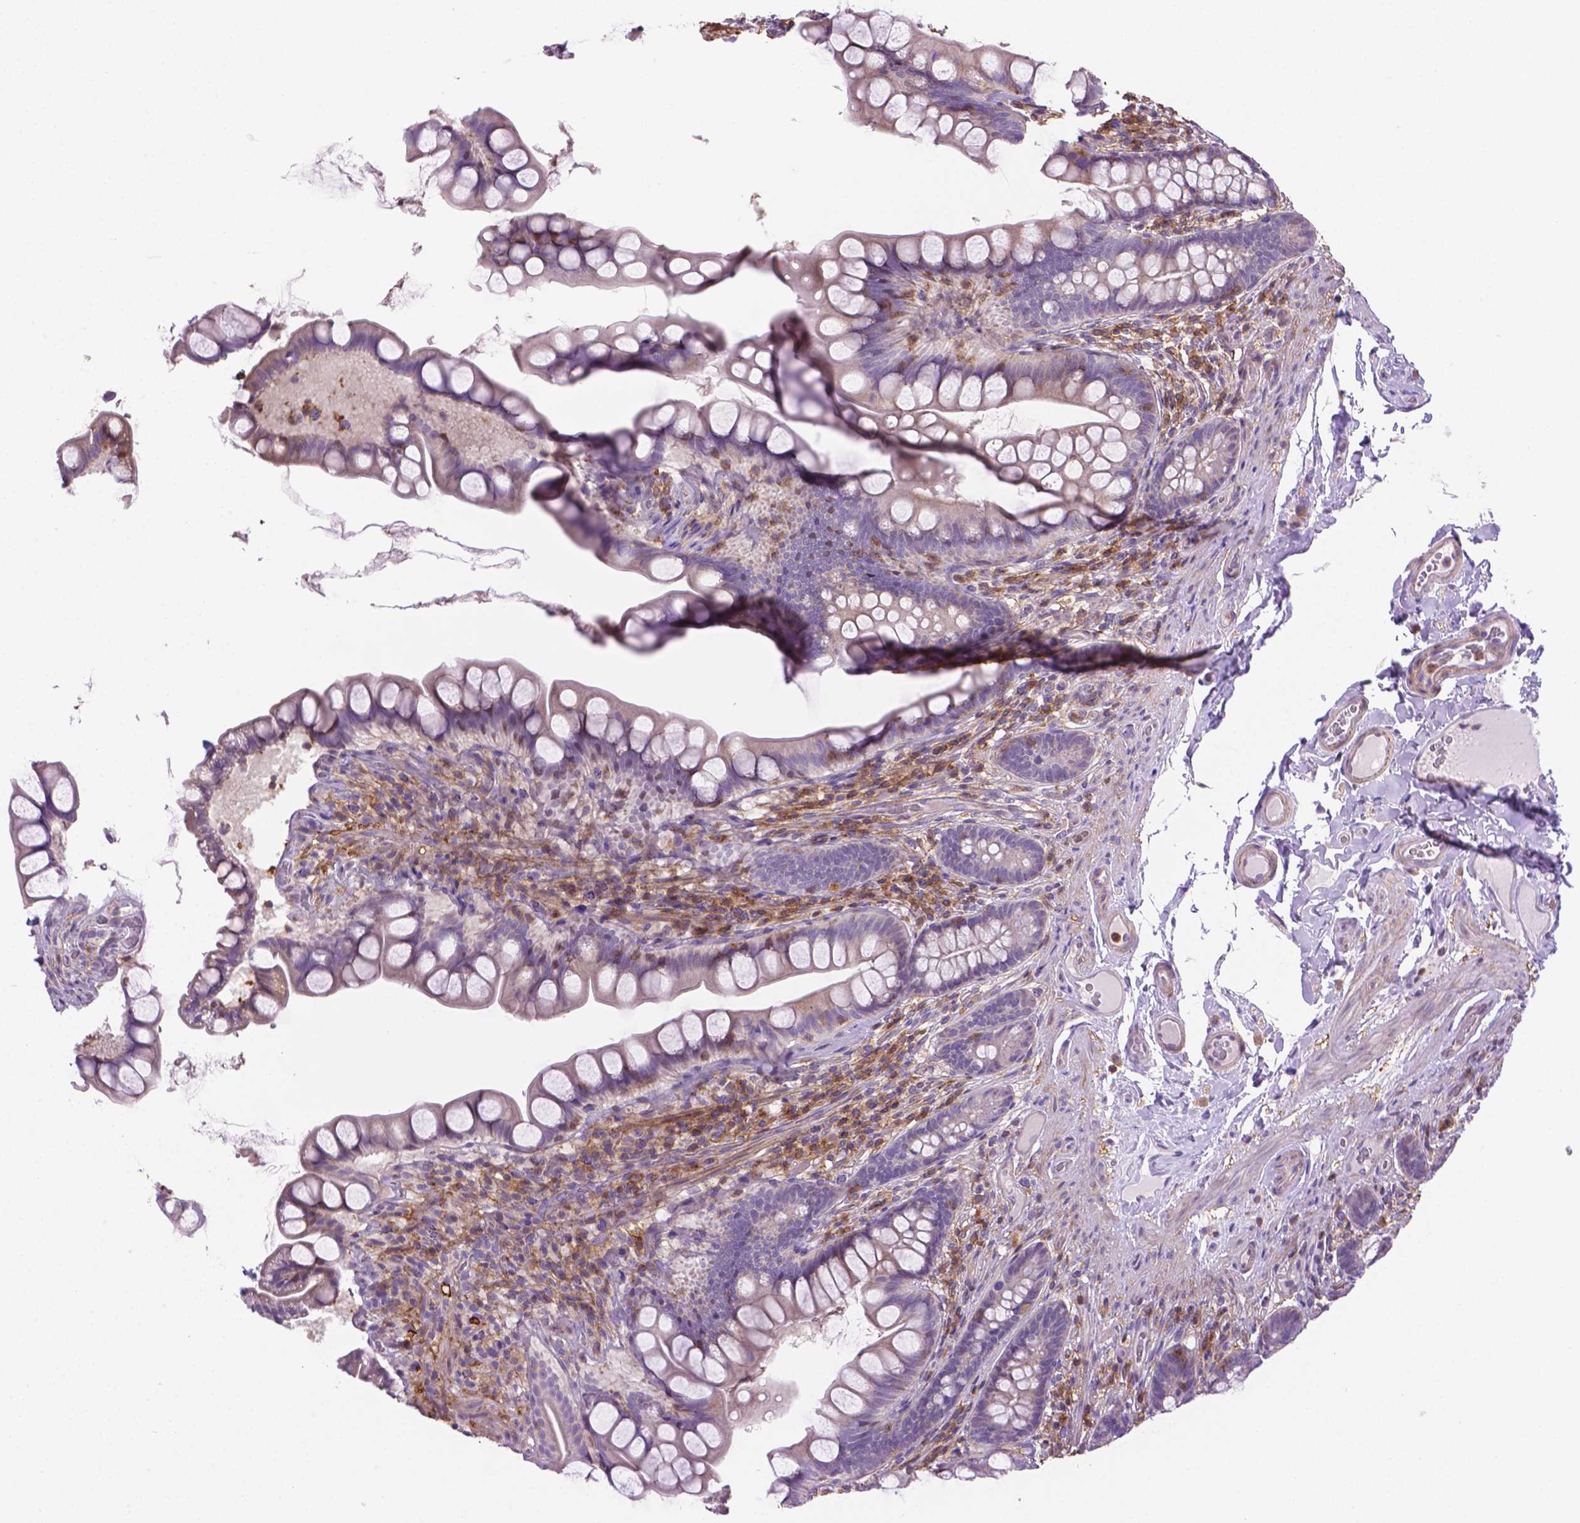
{"staining": {"intensity": "negative", "quantity": "none", "location": "none"}, "tissue": "small intestine", "cell_type": "Glandular cells", "image_type": "normal", "snomed": [{"axis": "morphology", "description": "Normal tissue, NOS"}, {"axis": "topography", "description": "Small intestine"}], "caption": "IHC histopathology image of benign small intestine stained for a protein (brown), which demonstrates no staining in glandular cells.", "gene": "ACAD10", "patient": {"sex": "male", "age": 70}}